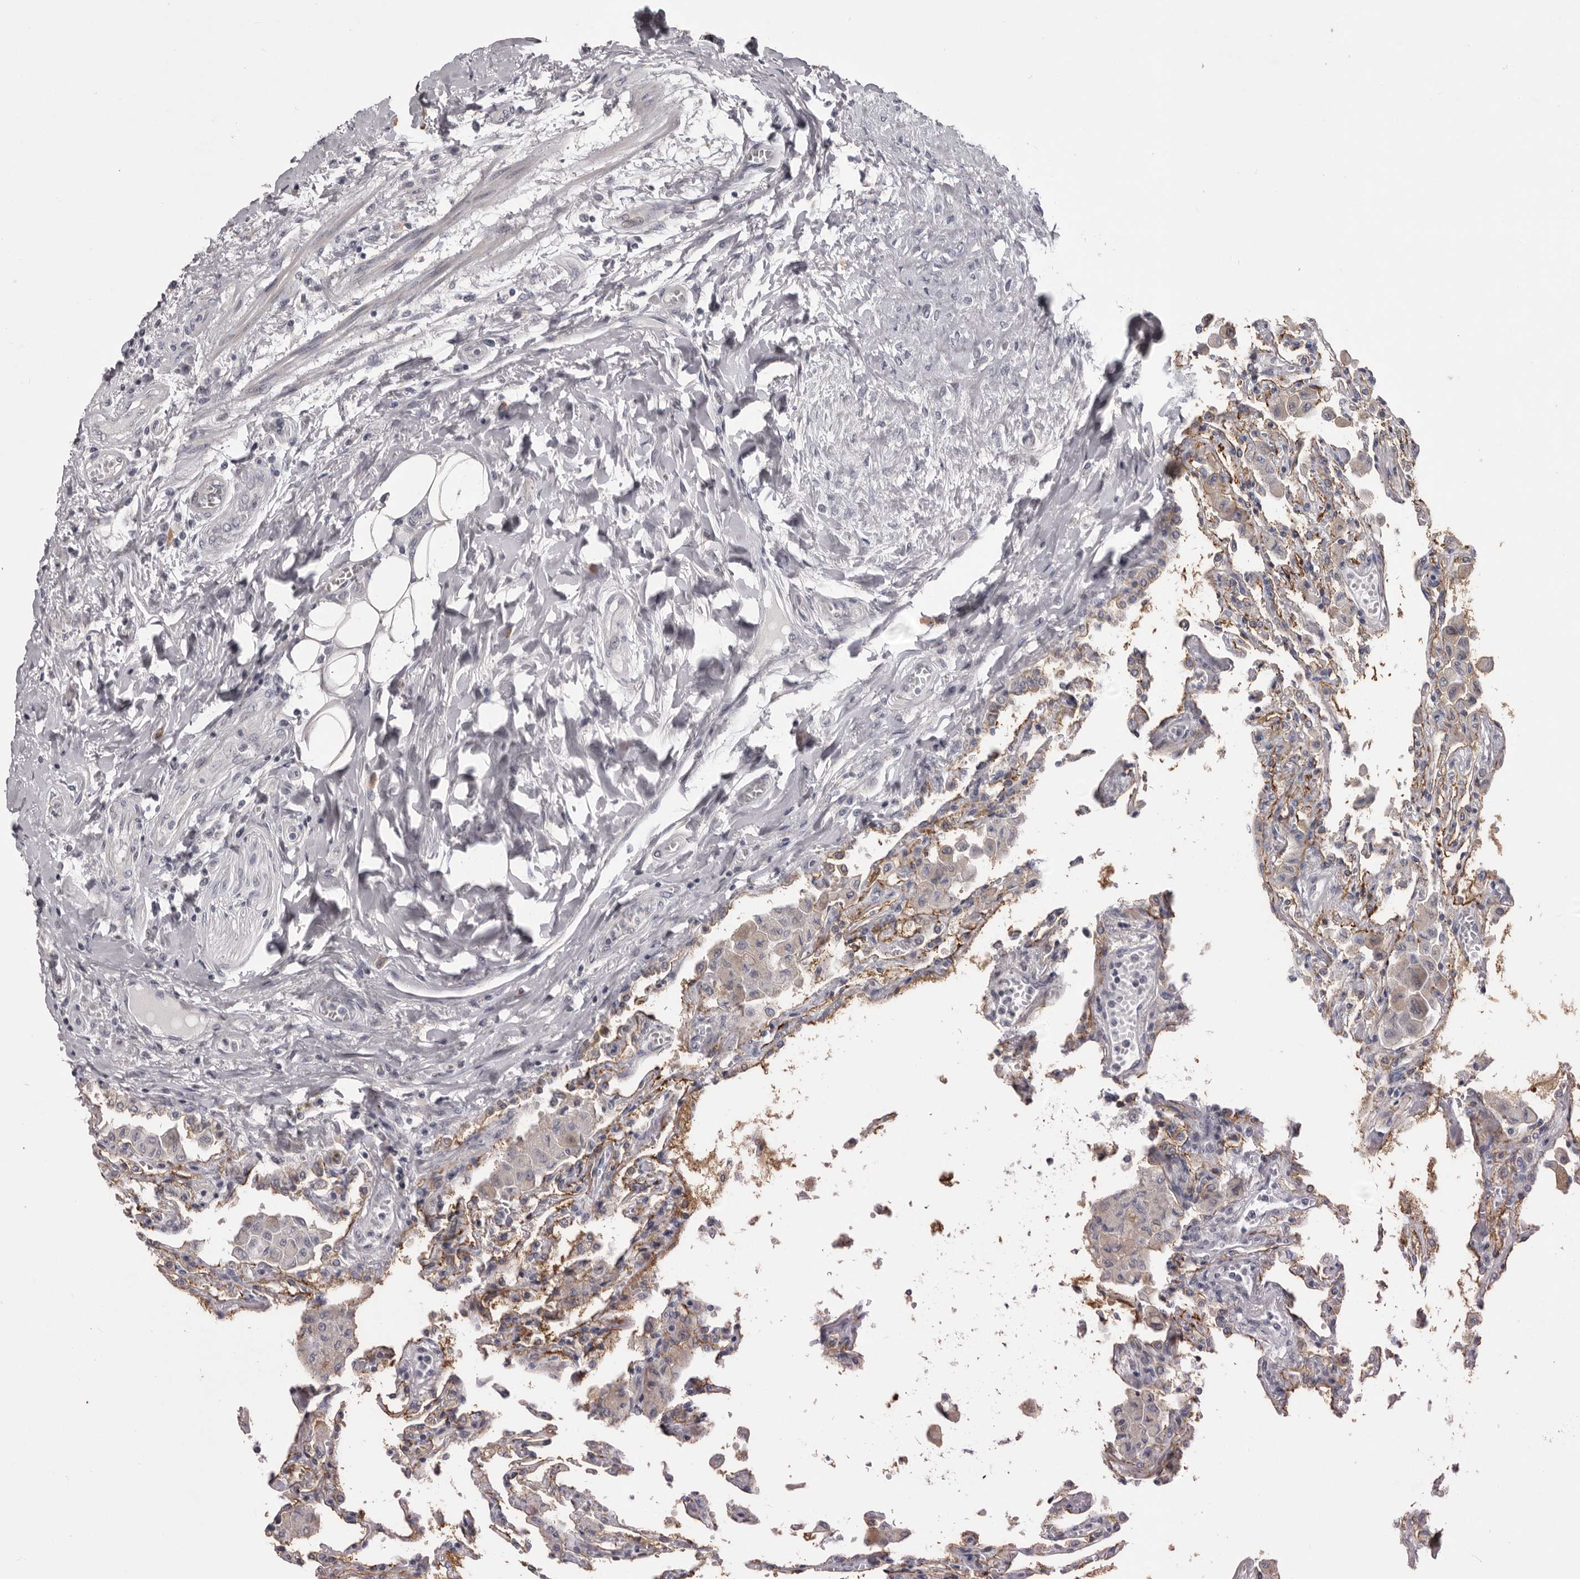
{"staining": {"intensity": "moderate", "quantity": "25%-75%", "location": "cytoplasmic/membranous"}, "tissue": "lung", "cell_type": "Alveolar cells", "image_type": "normal", "snomed": [{"axis": "morphology", "description": "Normal tissue, NOS"}, {"axis": "topography", "description": "Bronchus"}, {"axis": "topography", "description": "Lung"}], "caption": "Unremarkable lung exhibits moderate cytoplasmic/membranous expression in approximately 25%-75% of alveolar cells.", "gene": "LPAR6", "patient": {"sex": "female", "age": 49}}